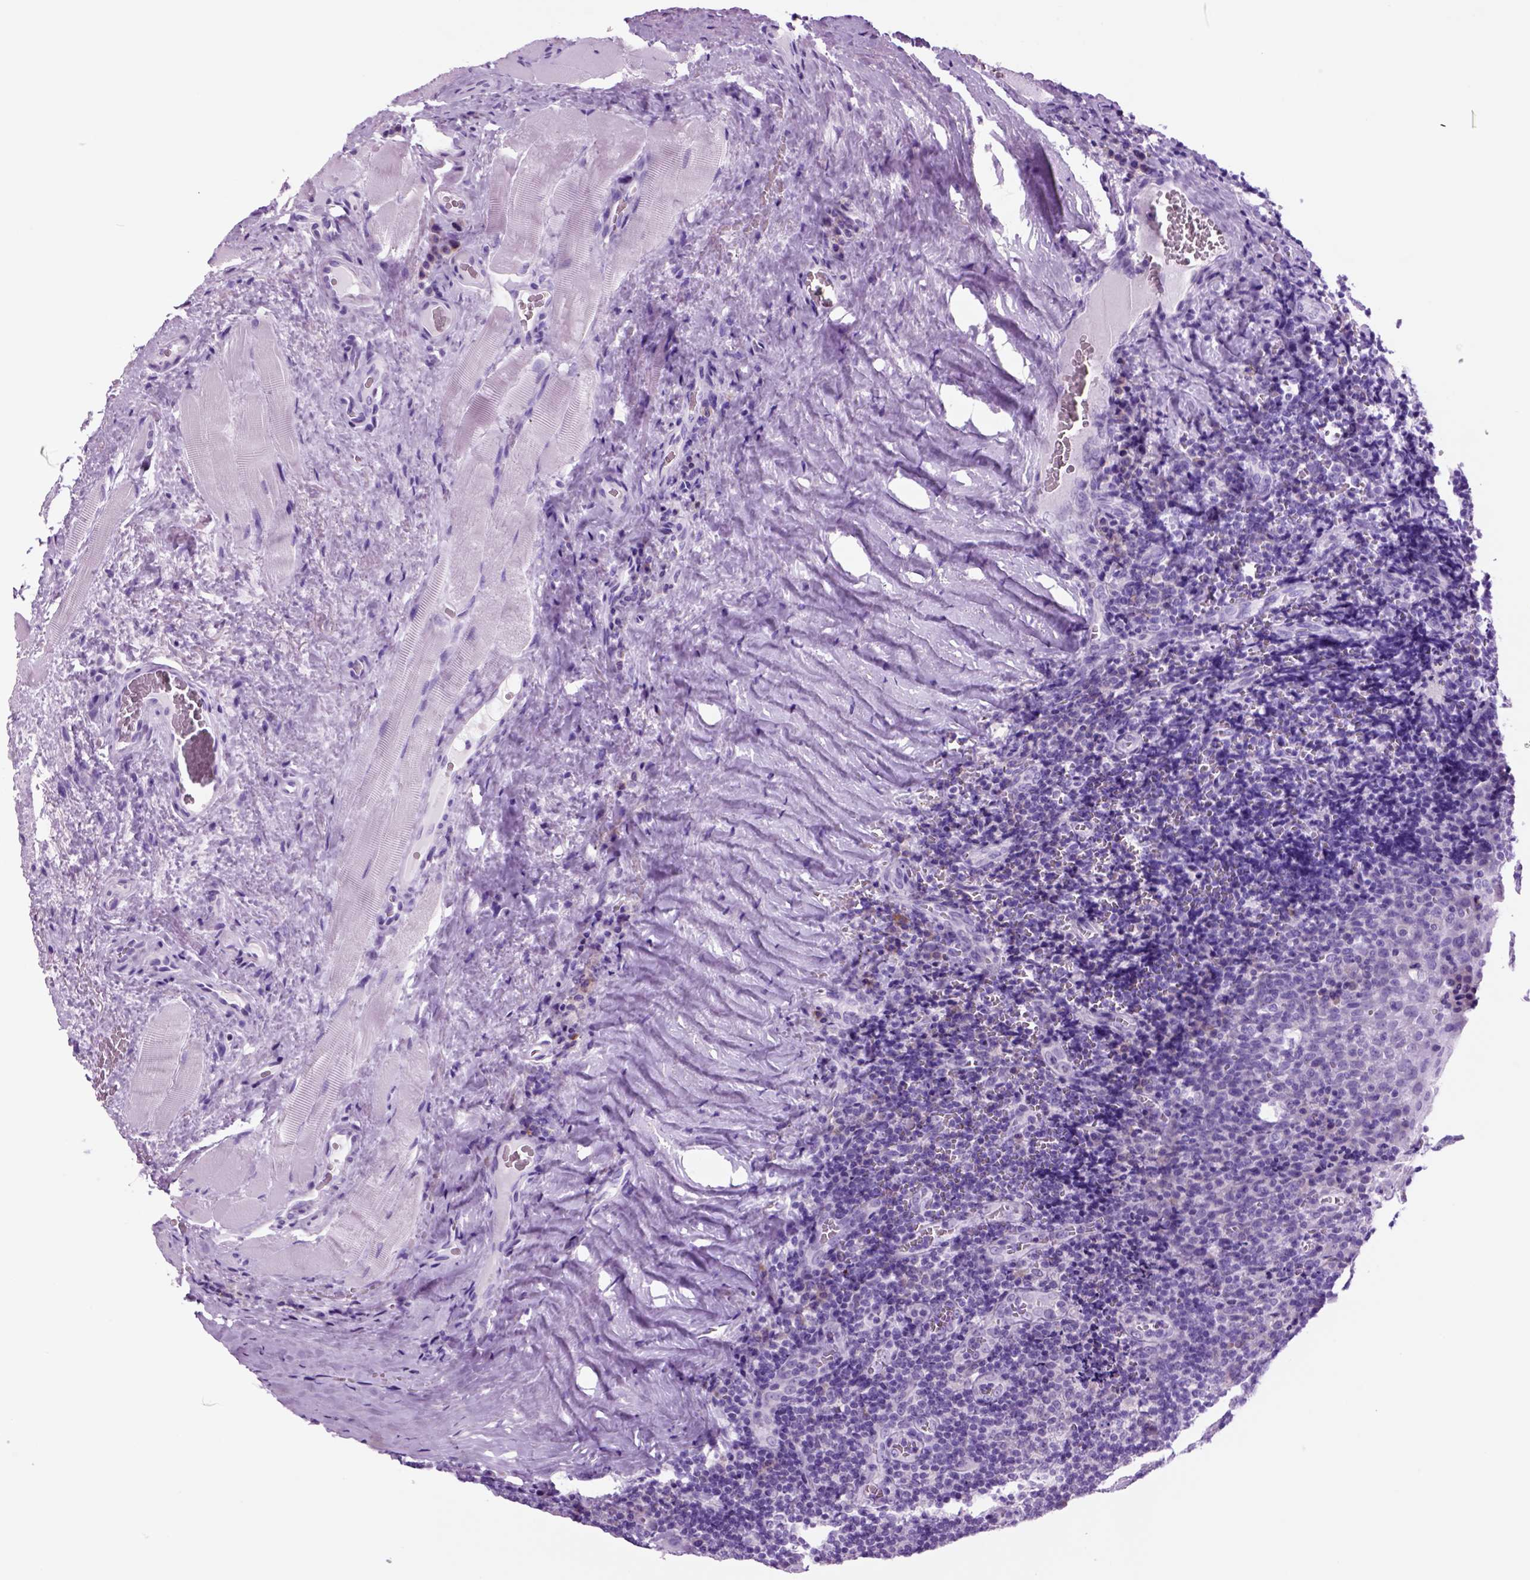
{"staining": {"intensity": "negative", "quantity": "none", "location": "none"}, "tissue": "tonsil", "cell_type": "Germinal center cells", "image_type": "normal", "snomed": [{"axis": "morphology", "description": "Normal tissue, NOS"}, {"axis": "morphology", "description": "Inflammation, NOS"}, {"axis": "topography", "description": "Tonsil"}], "caption": "The immunohistochemistry (IHC) histopathology image has no significant positivity in germinal center cells of tonsil.", "gene": "HHIPL2", "patient": {"sex": "female", "age": 31}}